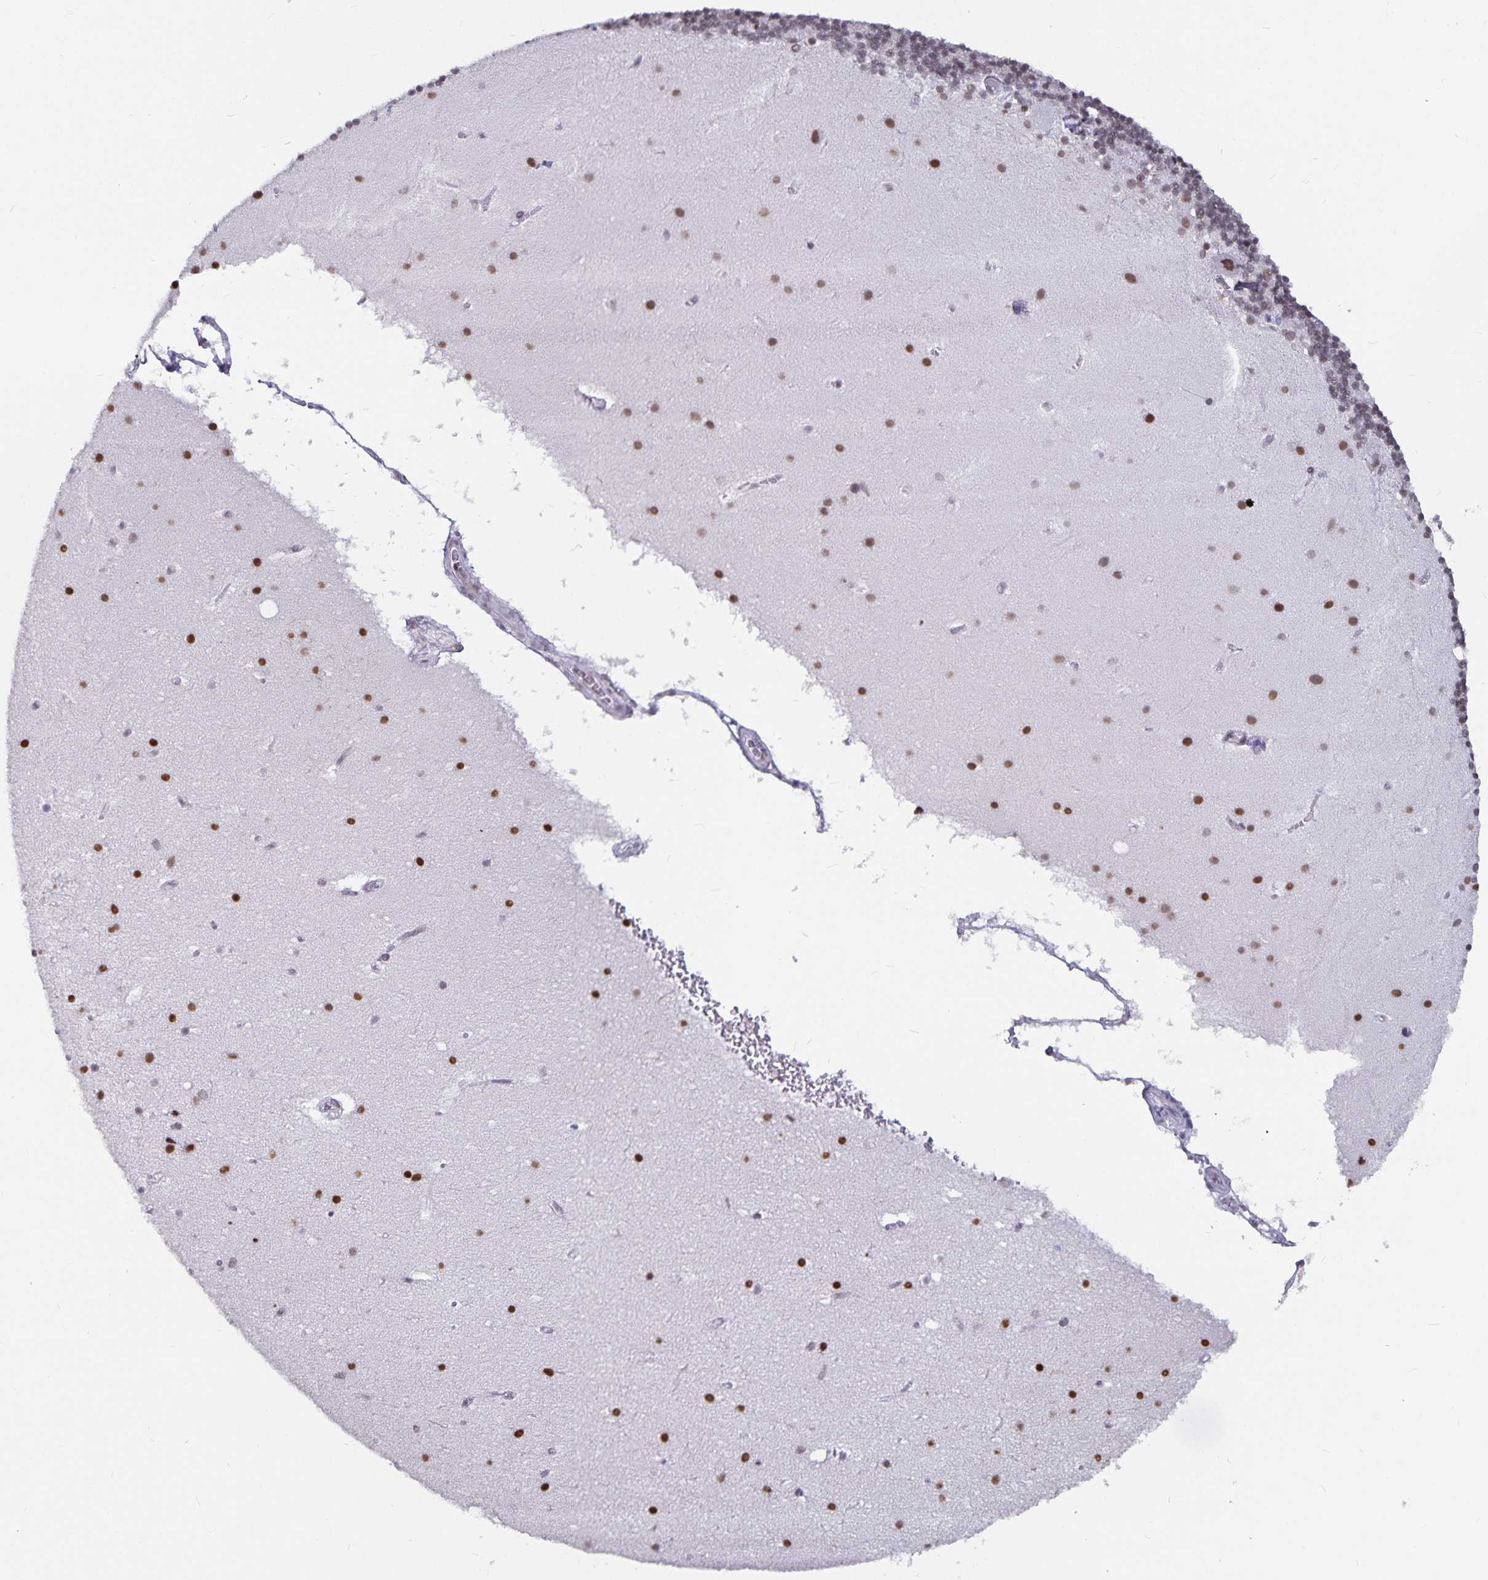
{"staining": {"intensity": "moderate", "quantity": "25%-75%", "location": "nuclear"}, "tissue": "cerebellum", "cell_type": "Cells in granular layer", "image_type": "normal", "snomed": [{"axis": "morphology", "description": "Normal tissue, NOS"}, {"axis": "topography", "description": "Cerebellum"}], "caption": "The histopathology image reveals a brown stain indicating the presence of a protein in the nuclear of cells in granular layer in cerebellum. Using DAB (brown) and hematoxylin (blue) stains, captured at high magnification using brightfield microscopy.", "gene": "PBX2", "patient": {"sex": "male", "age": 70}}